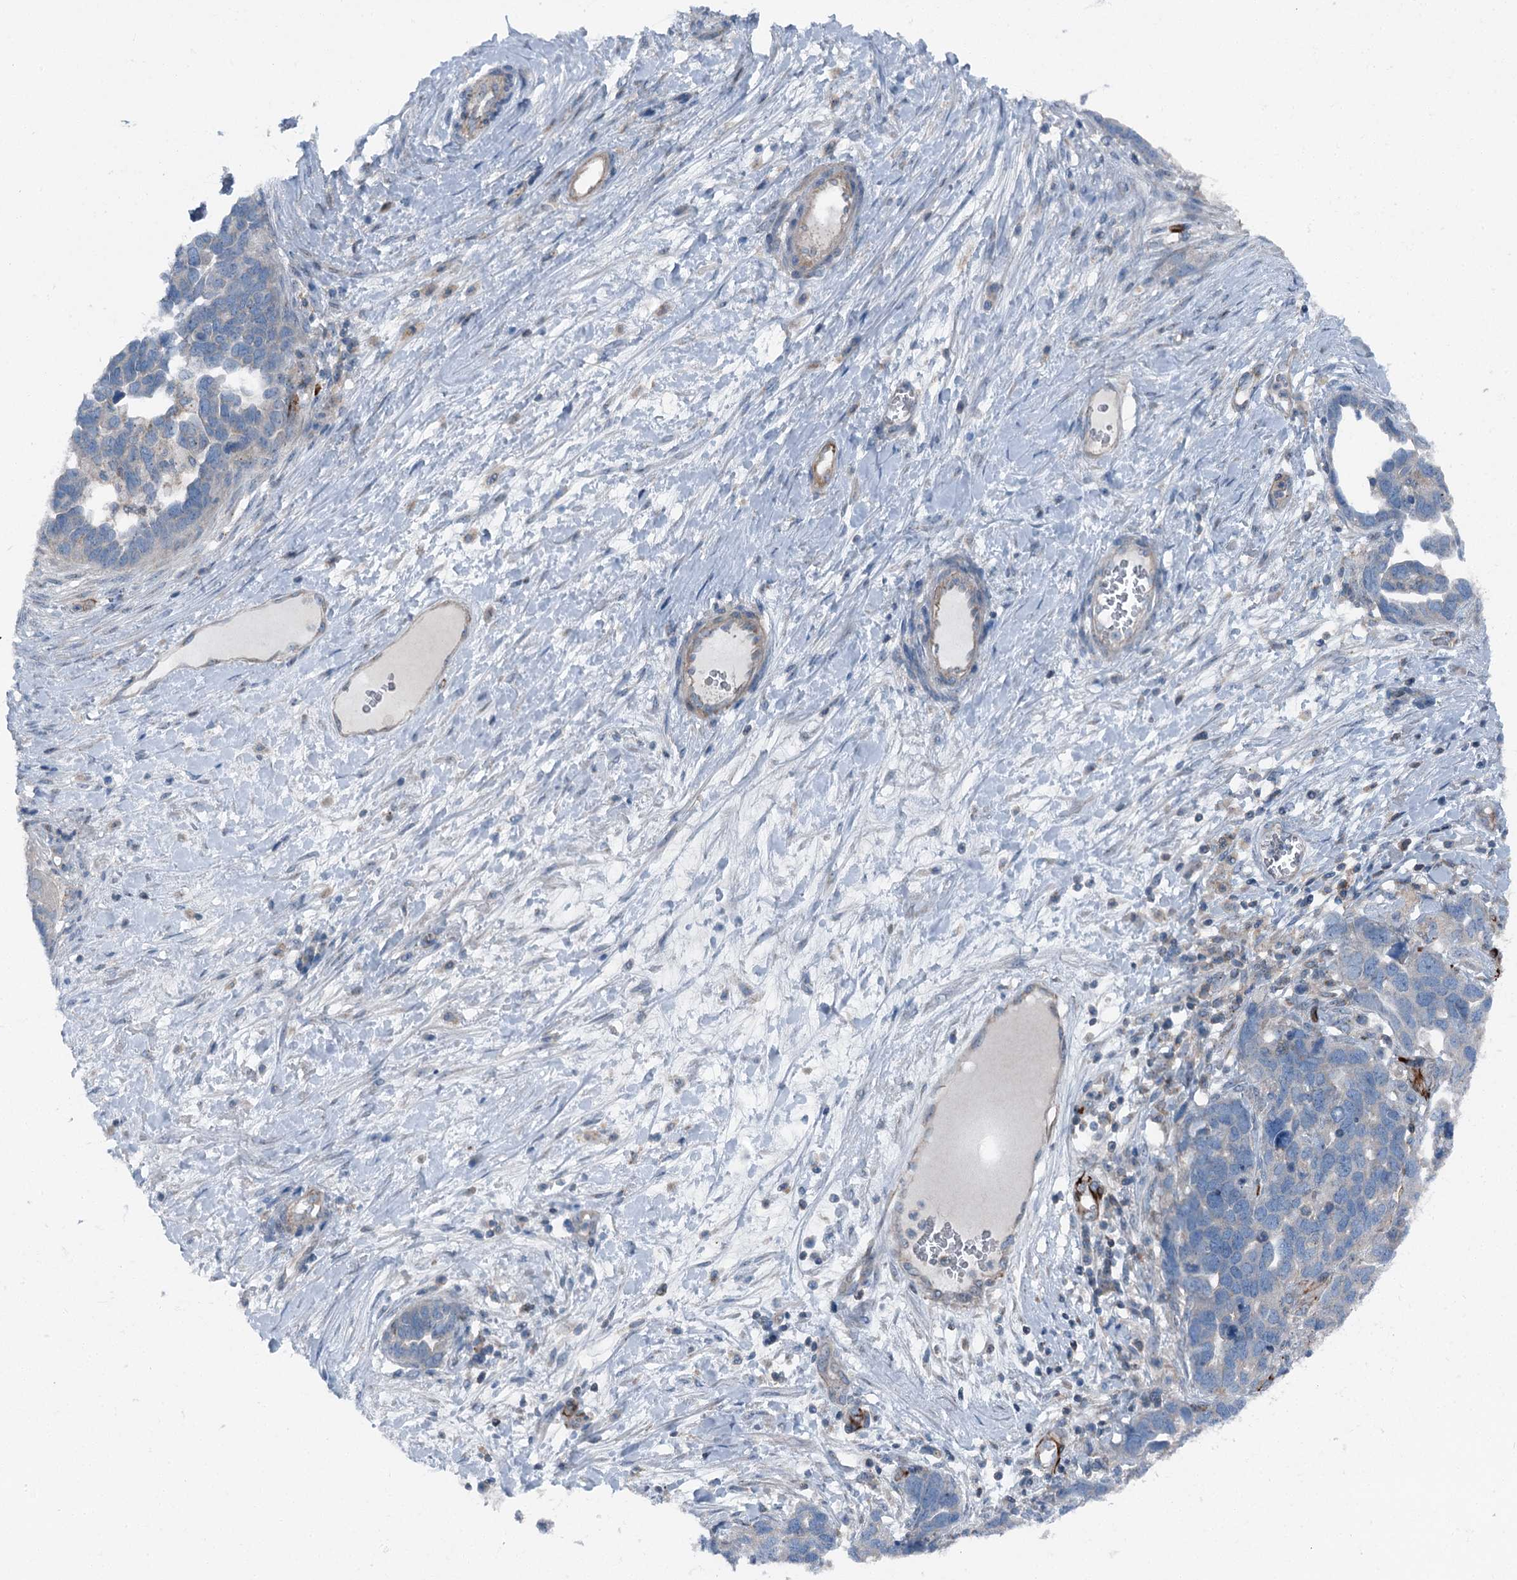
{"staining": {"intensity": "negative", "quantity": "none", "location": "none"}, "tissue": "ovarian cancer", "cell_type": "Tumor cells", "image_type": "cancer", "snomed": [{"axis": "morphology", "description": "Cystadenocarcinoma, serous, NOS"}, {"axis": "topography", "description": "Ovary"}], "caption": "This is an IHC image of ovarian cancer (serous cystadenocarcinoma). There is no positivity in tumor cells.", "gene": "AXL", "patient": {"sex": "female", "age": 54}}